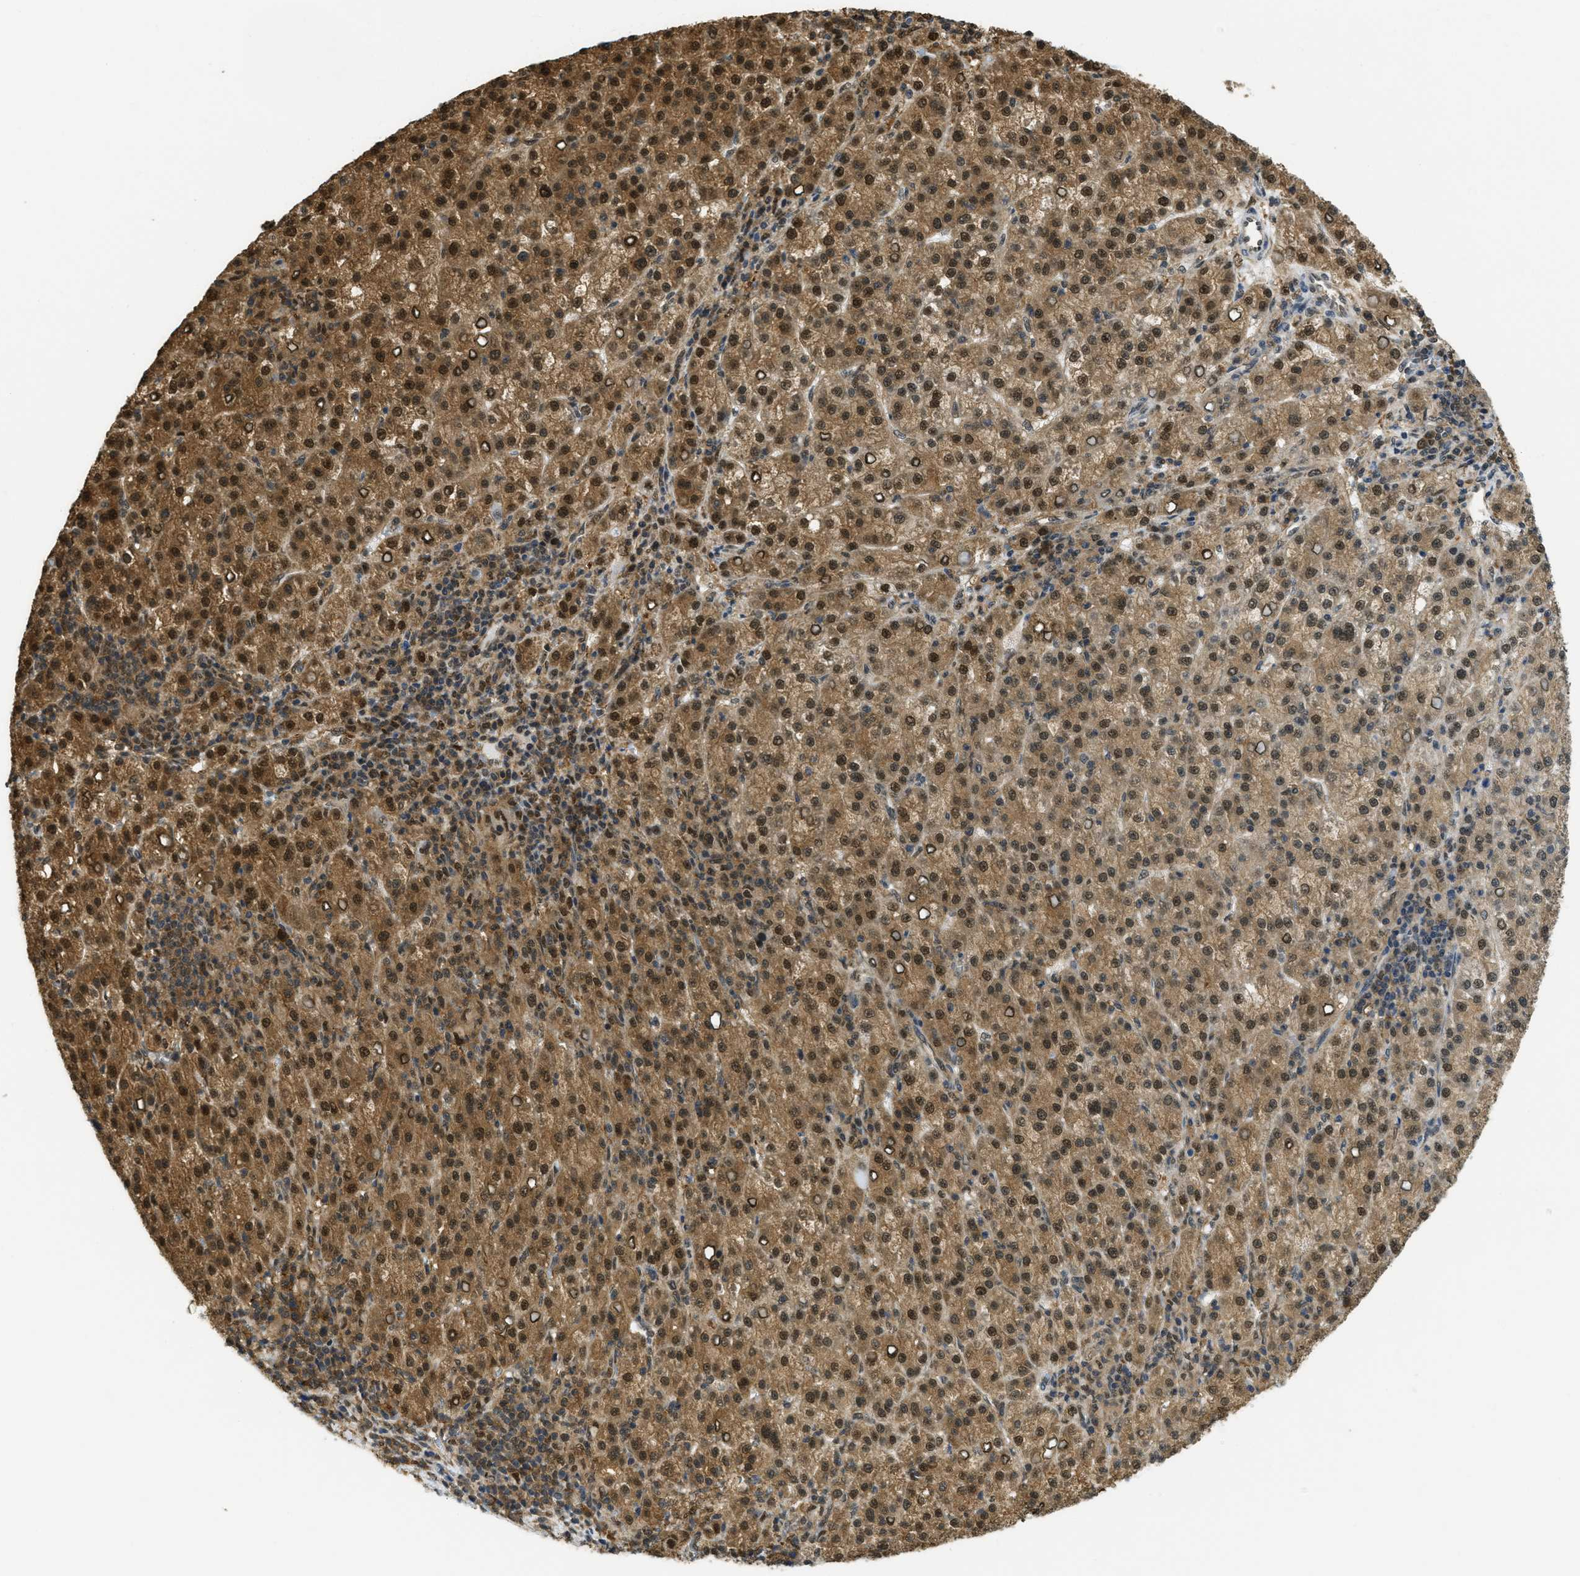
{"staining": {"intensity": "moderate", "quantity": ">75%", "location": "cytoplasmic/membranous,nuclear"}, "tissue": "liver cancer", "cell_type": "Tumor cells", "image_type": "cancer", "snomed": [{"axis": "morphology", "description": "Carcinoma, Hepatocellular, NOS"}, {"axis": "topography", "description": "Liver"}], "caption": "Liver cancer tissue displays moderate cytoplasmic/membranous and nuclear staining in about >75% of tumor cells", "gene": "PSMC5", "patient": {"sex": "female", "age": 58}}